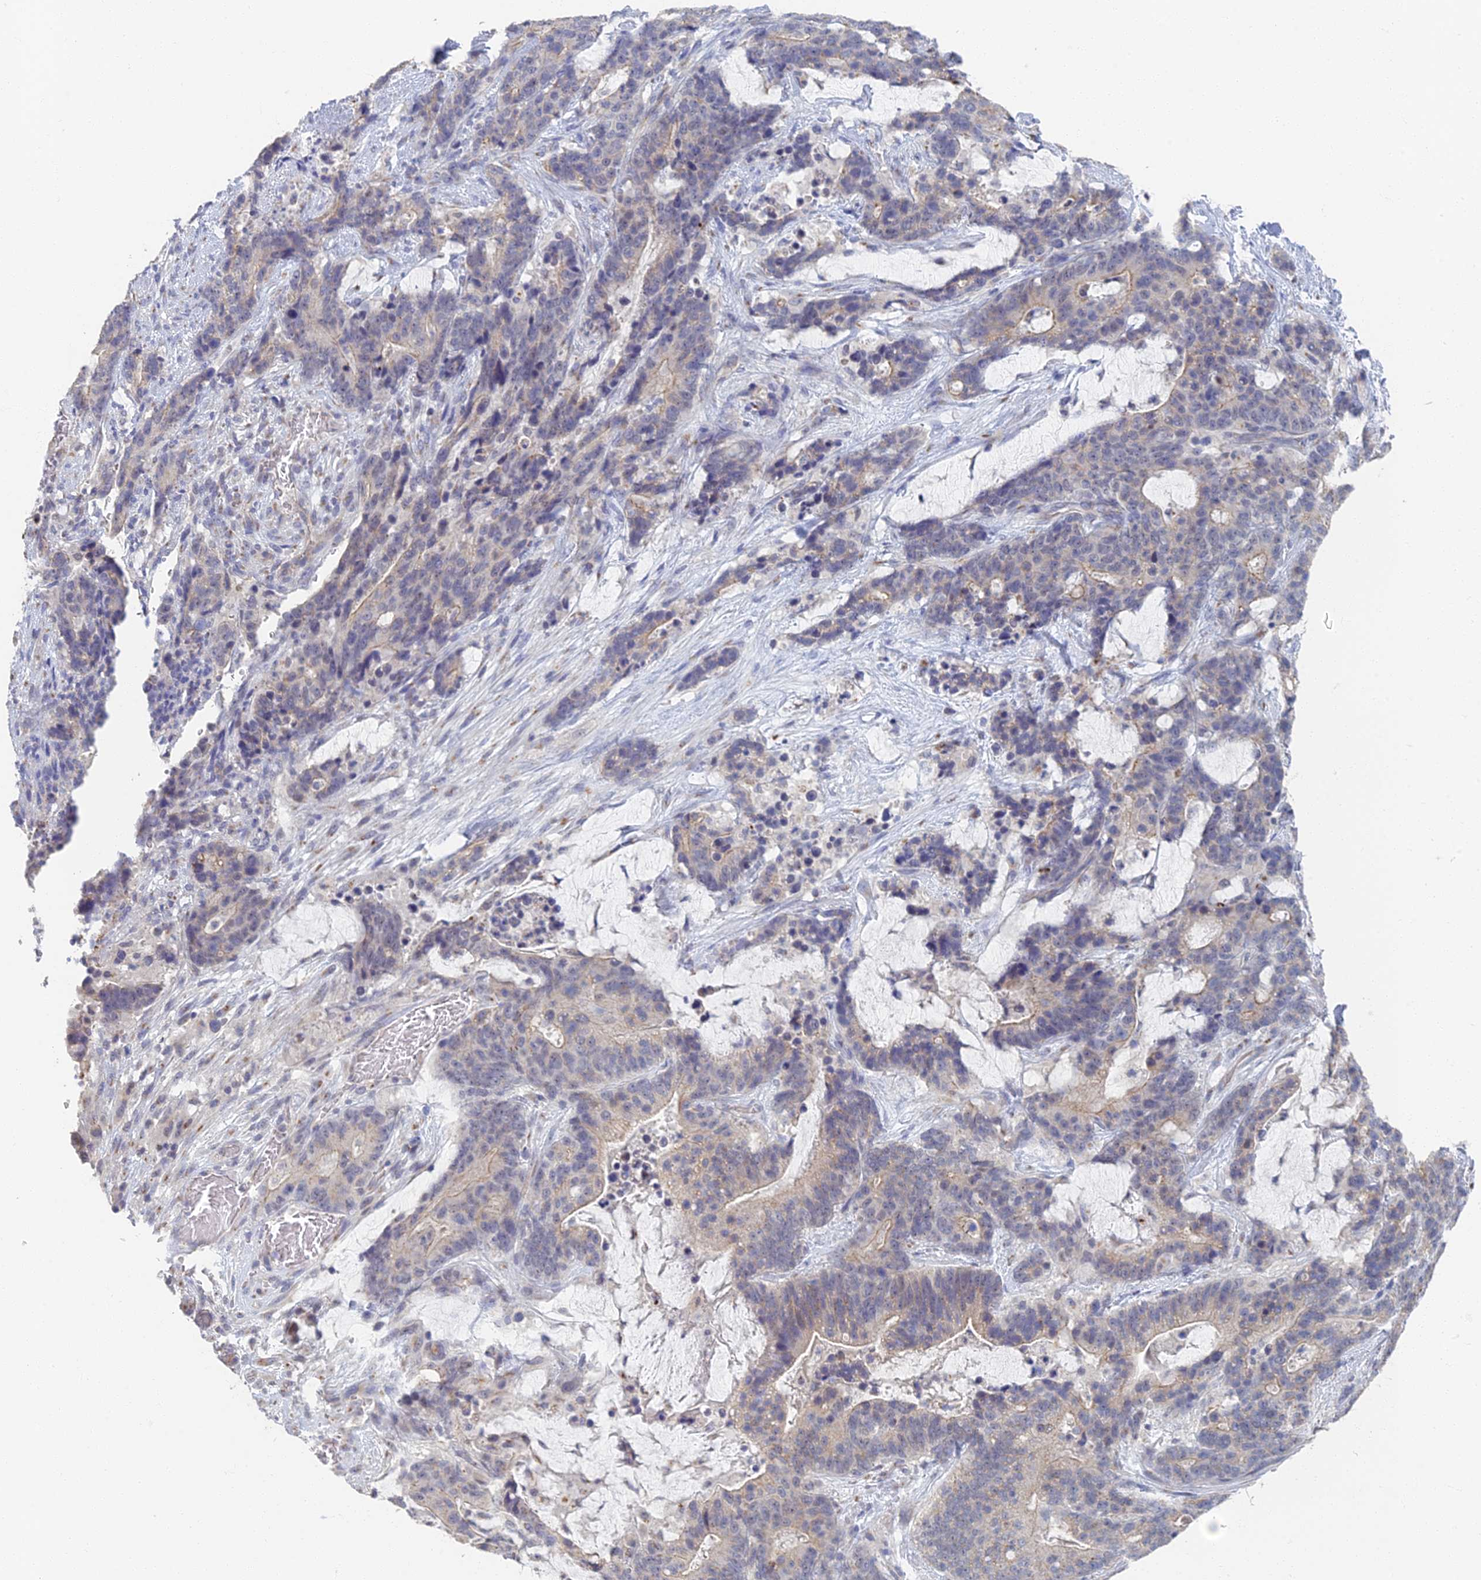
{"staining": {"intensity": "negative", "quantity": "none", "location": "none"}, "tissue": "stomach cancer", "cell_type": "Tumor cells", "image_type": "cancer", "snomed": [{"axis": "morphology", "description": "Normal tissue, NOS"}, {"axis": "morphology", "description": "Adenocarcinoma, NOS"}, {"axis": "topography", "description": "Stomach"}], "caption": "Tumor cells are negative for brown protein staining in stomach adenocarcinoma.", "gene": "GPATCH1", "patient": {"sex": "female", "age": 64}}